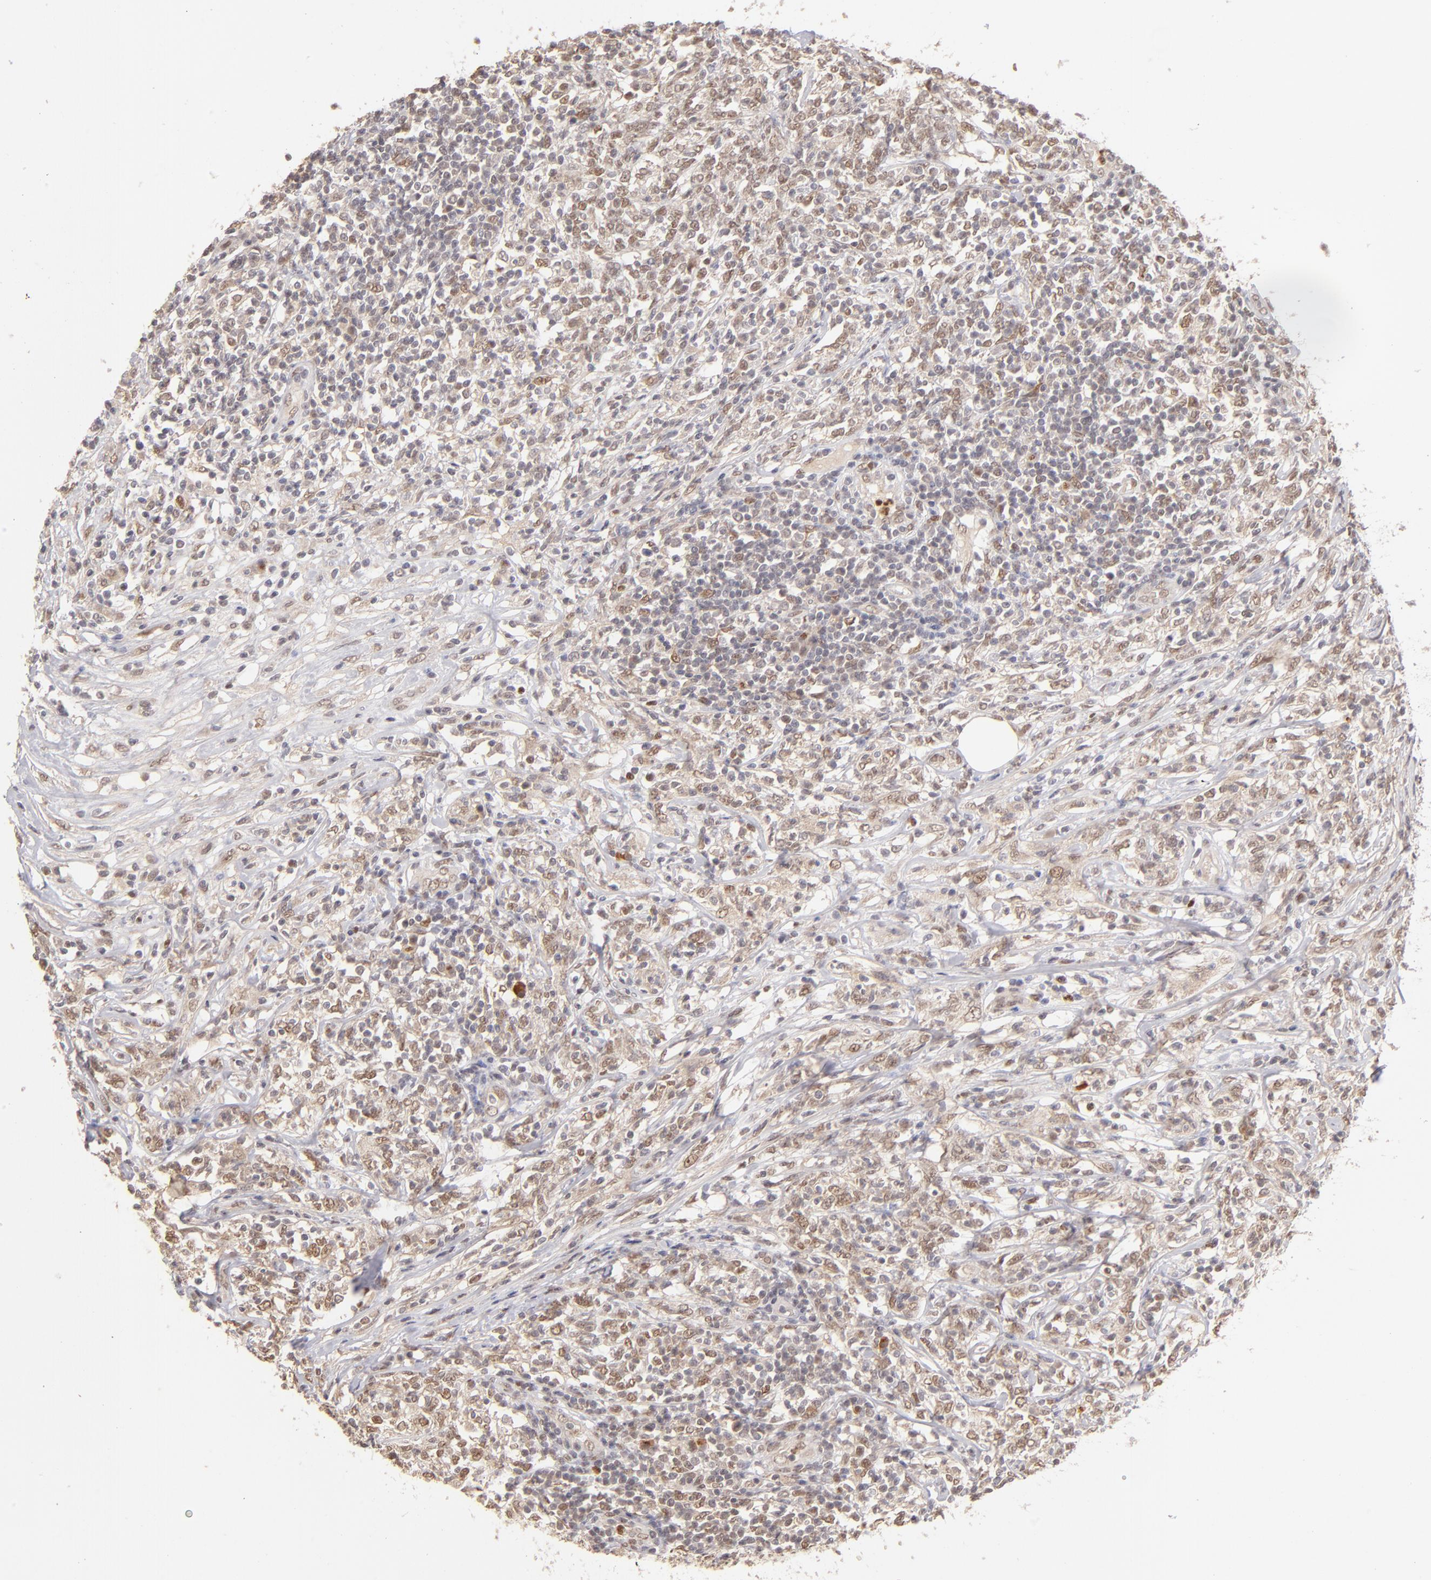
{"staining": {"intensity": "weak", "quantity": "25%-75%", "location": "nuclear"}, "tissue": "lymphoma", "cell_type": "Tumor cells", "image_type": "cancer", "snomed": [{"axis": "morphology", "description": "Malignant lymphoma, non-Hodgkin's type, High grade"}, {"axis": "topography", "description": "Lymph node"}], "caption": "The histopathology image shows a brown stain indicating the presence of a protein in the nuclear of tumor cells in malignant lymphoma, non-Hodgkin's type (high-grade). The protein of interest is shown in brown color, while the nuclei are stained blue.", "gene": "NFE2", "patient": {"sex": "female", "age": 84}}